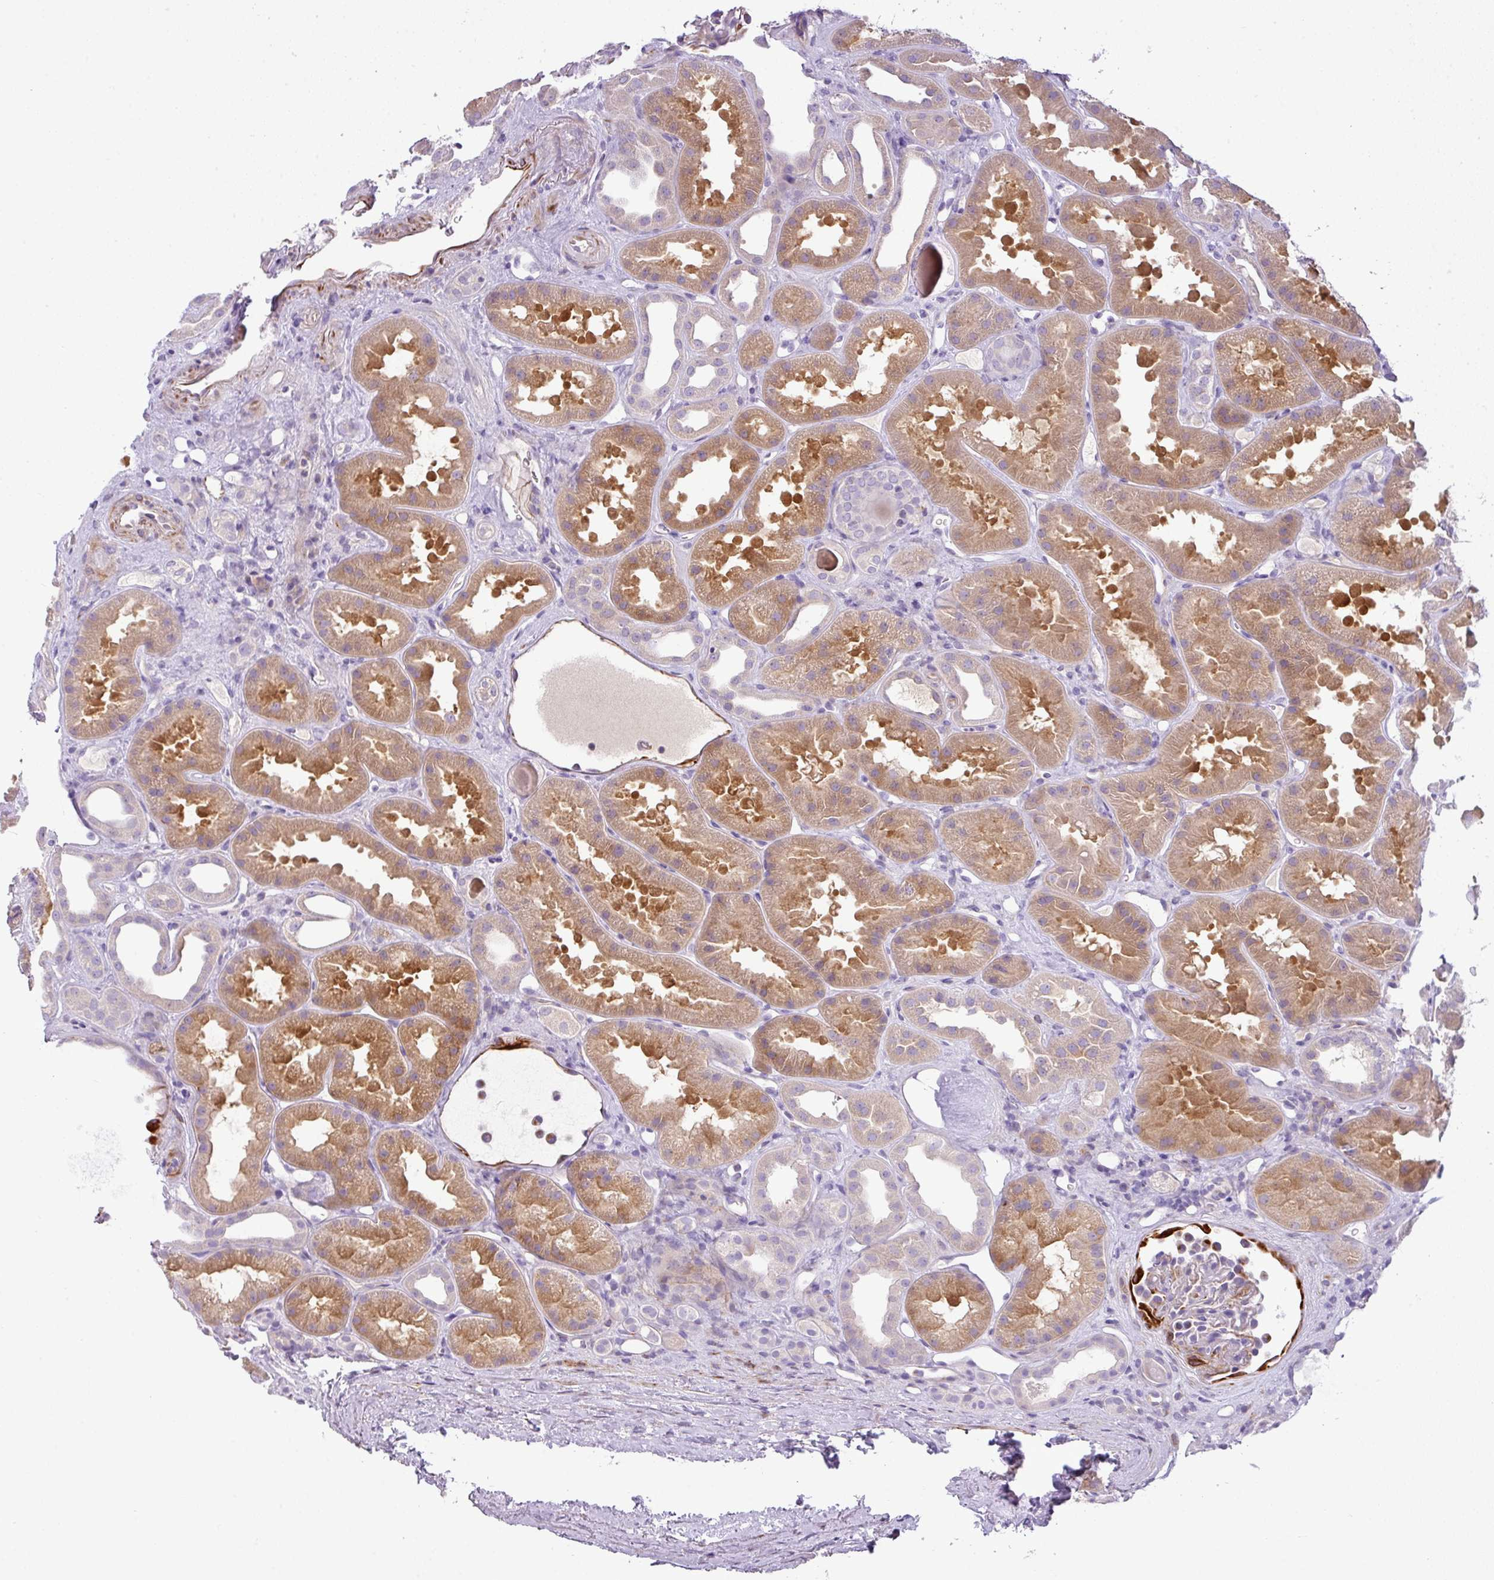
{"staining": {"intensity": "strong", "quantity": "<25%", "location": "cytoplasmic/membranous"}, "tissue": "kidney", "cell_type": "Cells in glomeruli", "image_type": "normal", "snomed": [{"axis": "morphology", "description": "Normal tissue, NOS"}, {"axis": "topography", "description": "Kidney"}], "caption": "Strong cytoplasmic/membranous staining is appreciated in about <25% of cells in glomeruli in benign kidney.", "gene": "ENSG00000273748", "patient": {"sex": "male", "age": 61}}